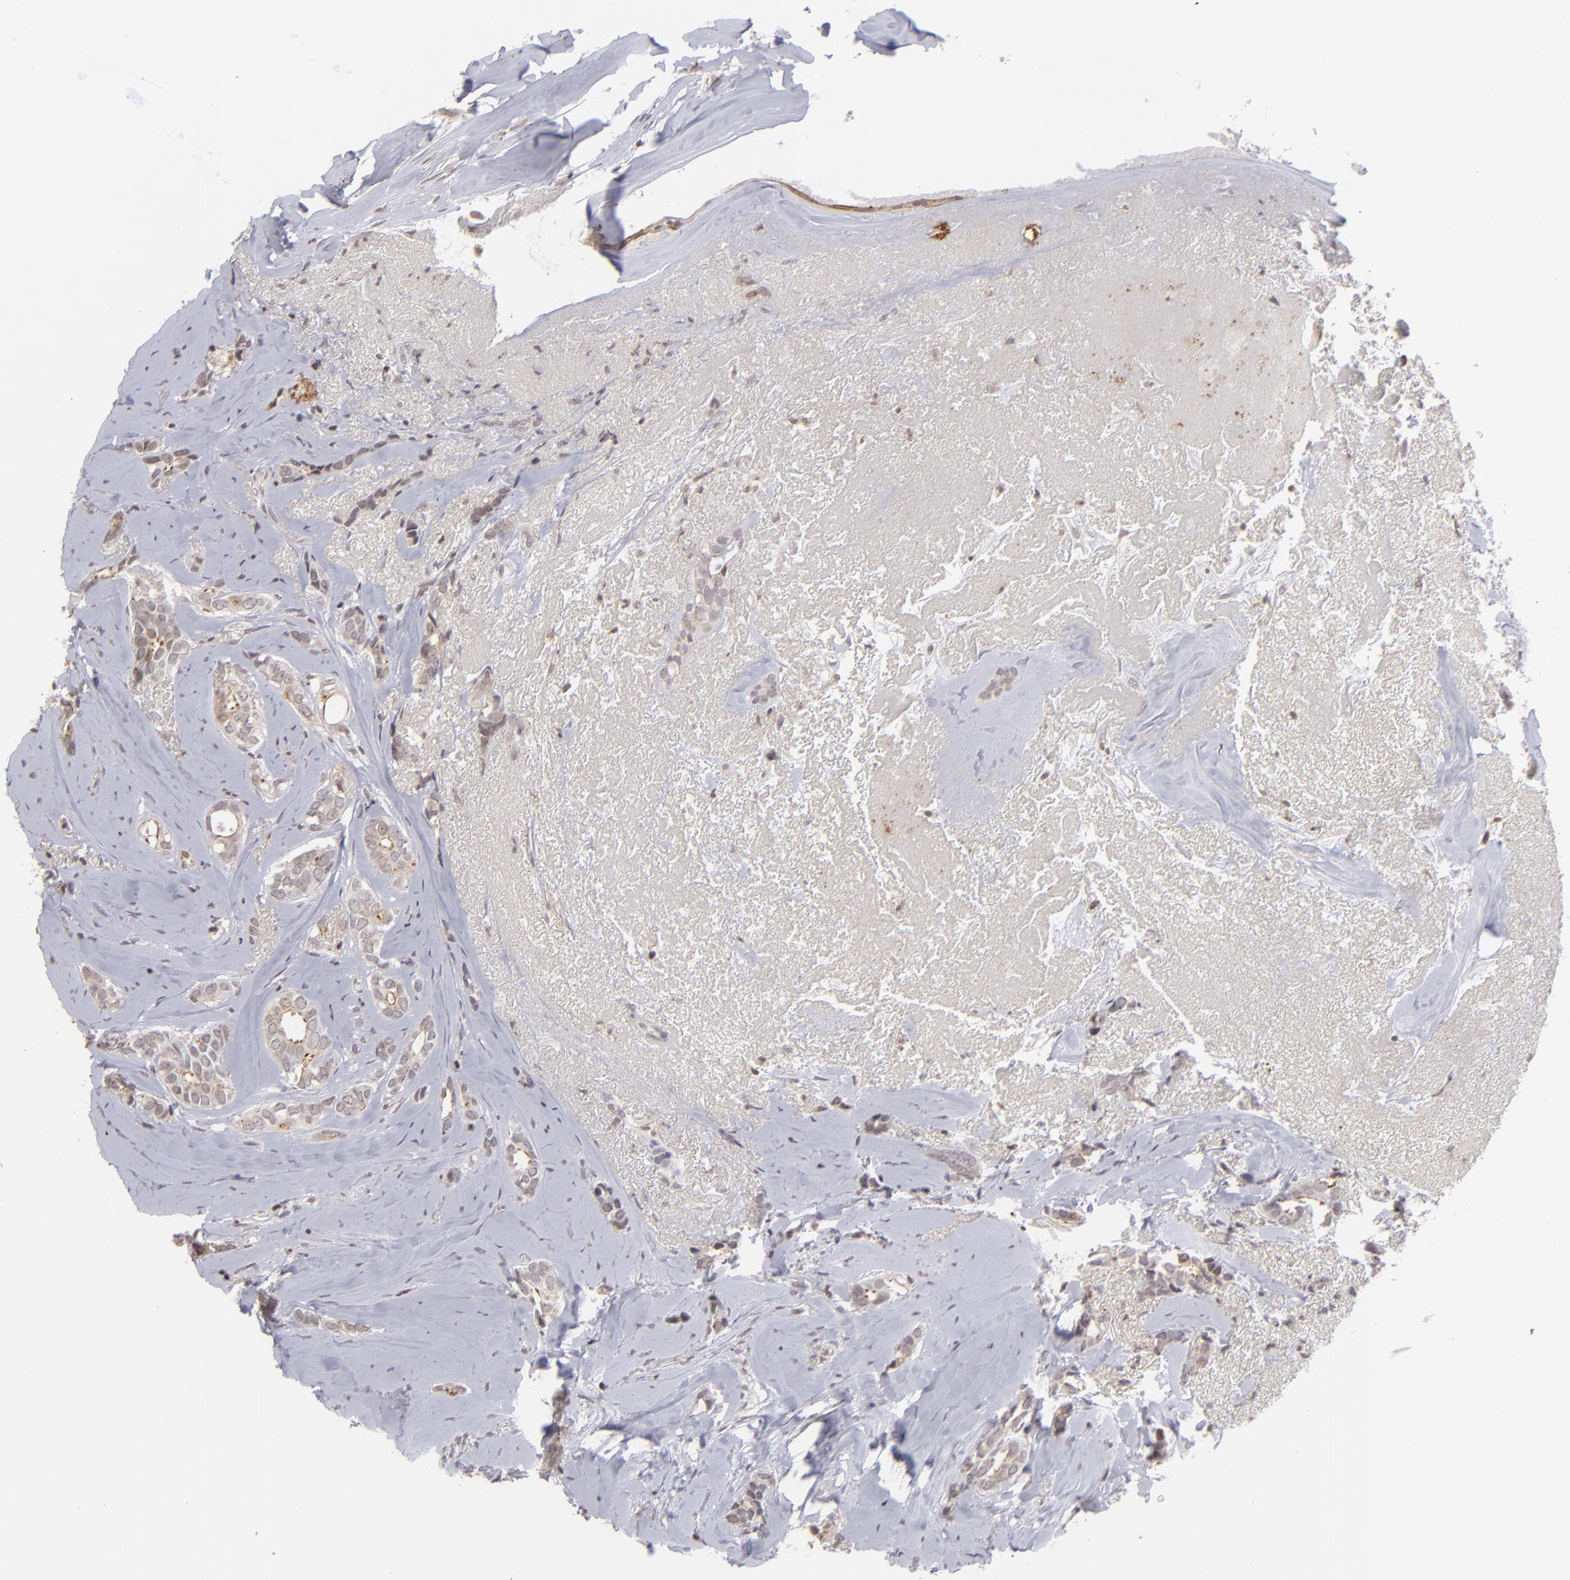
{"staining": {"intensity": "negative", "quantity": "none", "location": "none"}, "tissue": "breast cancer", "cell_type": "Tumor cells", "image_type": "cancer", "snomed": [{"axis": "morphology", "description": "Duct carcinoma"}, {"axis": "topography", "description": "Breast"}], "caption": "Histopathology image shows no significant protein expression in tumor cells of breast cancer. The staining is performed using DAB brown chromogen with nuclei counter-stained in using hematoxylin.", "gene": "CLDN2", "patient": {"sex": "female", "age": 54}}